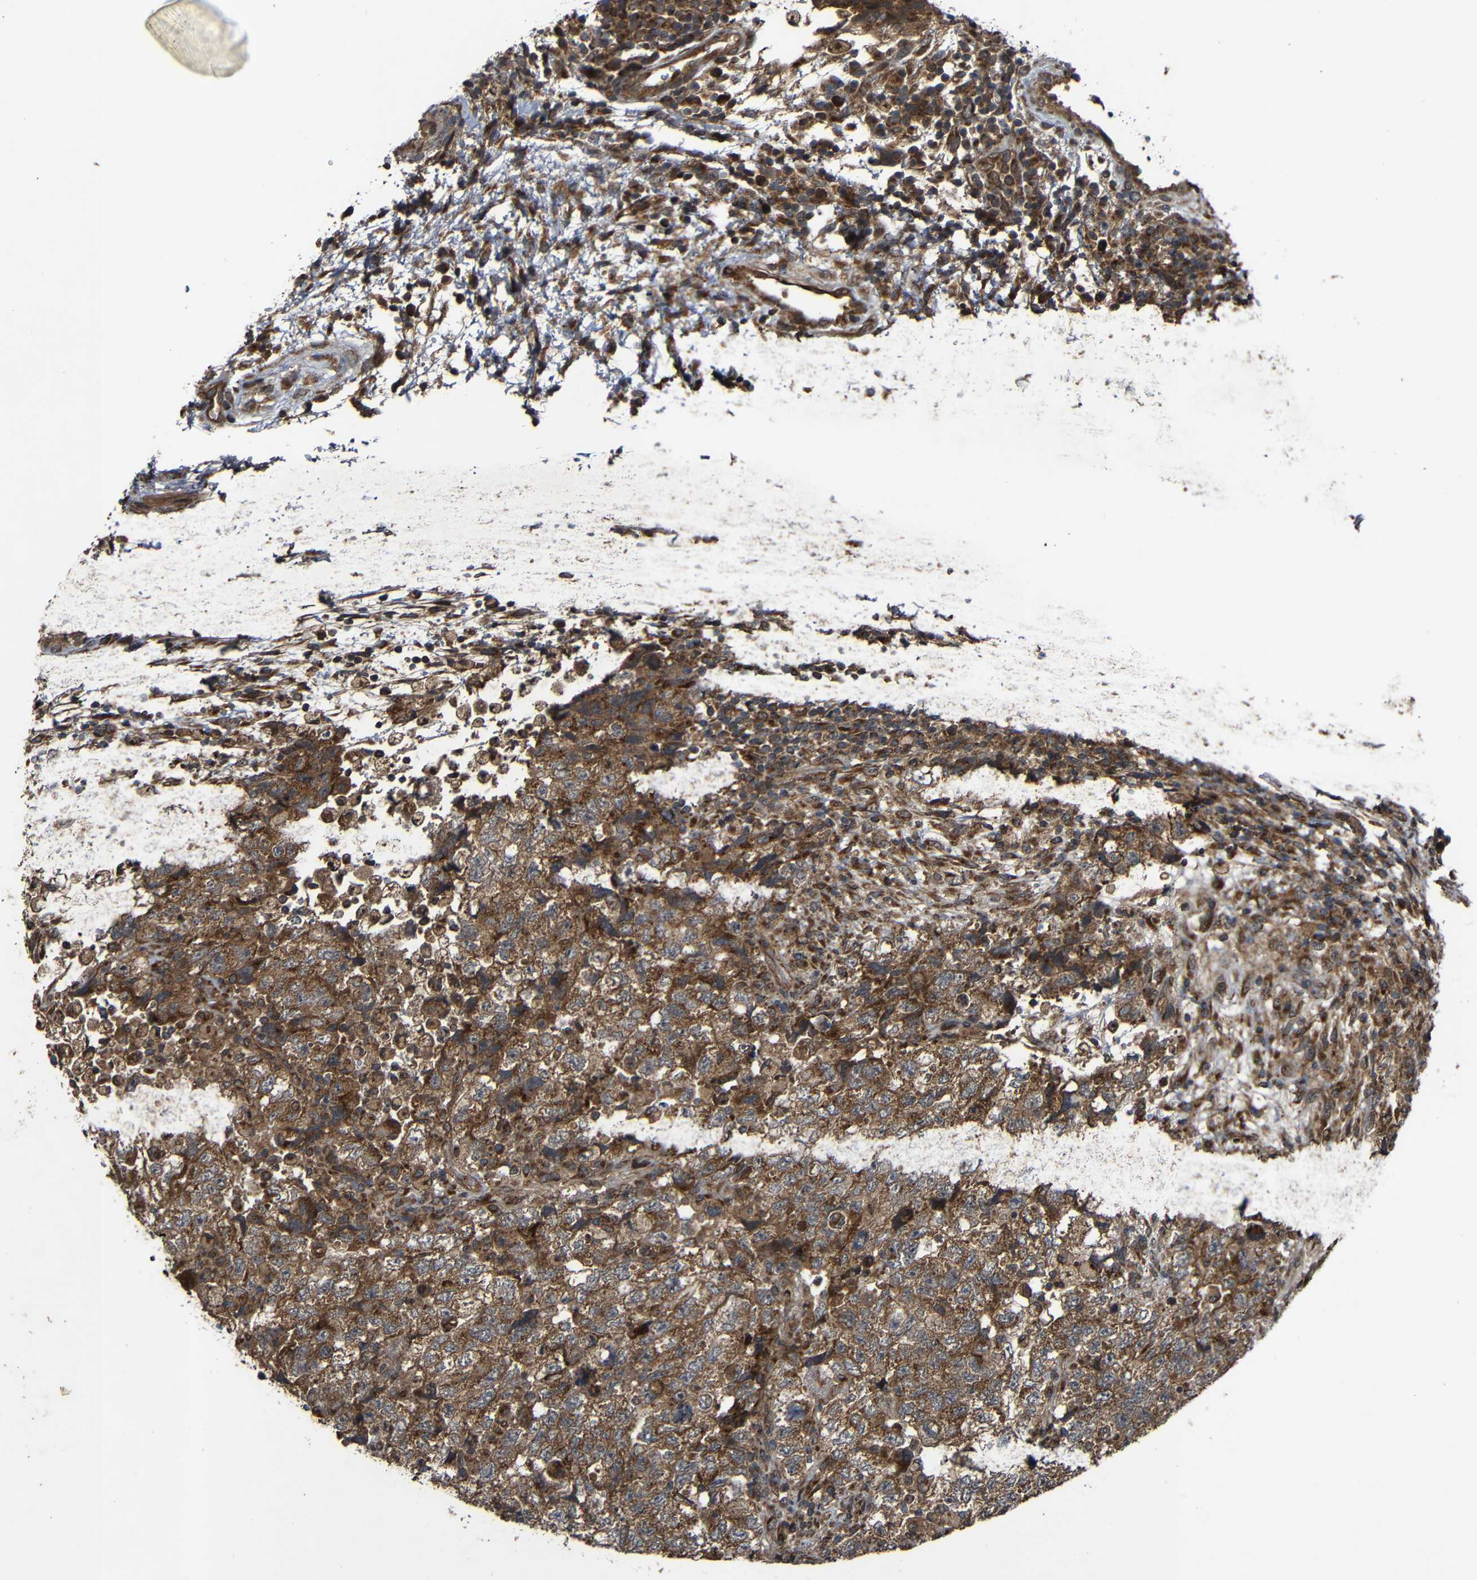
{"staining": {"intensity": "strong", "quantity": "25%-75%", "location": "cytoplasmic/membranous"}, "tissue": "testis cancer", "cell_type": "Tumor cells", "image_type": "cancer", "snomed": [{"axis": "morphology", "description": "Carcinoma, Embryonal, NOS"}, {"axis": "topography", "description": "Testis"}], "caption": "High-power microscopy captured an immunohistochemistry histopathology image of testis embryonal carcinoma, revealing strong cytoplasmic/membranous staining in about 25%-75% of tumor cells. (DAB (3,3'-diaminobenzidine) = brown stain, brightfield microscopy at high magnification).", "gene": "C1GALT1", "patient": {"sex": "male", "age": 36}}